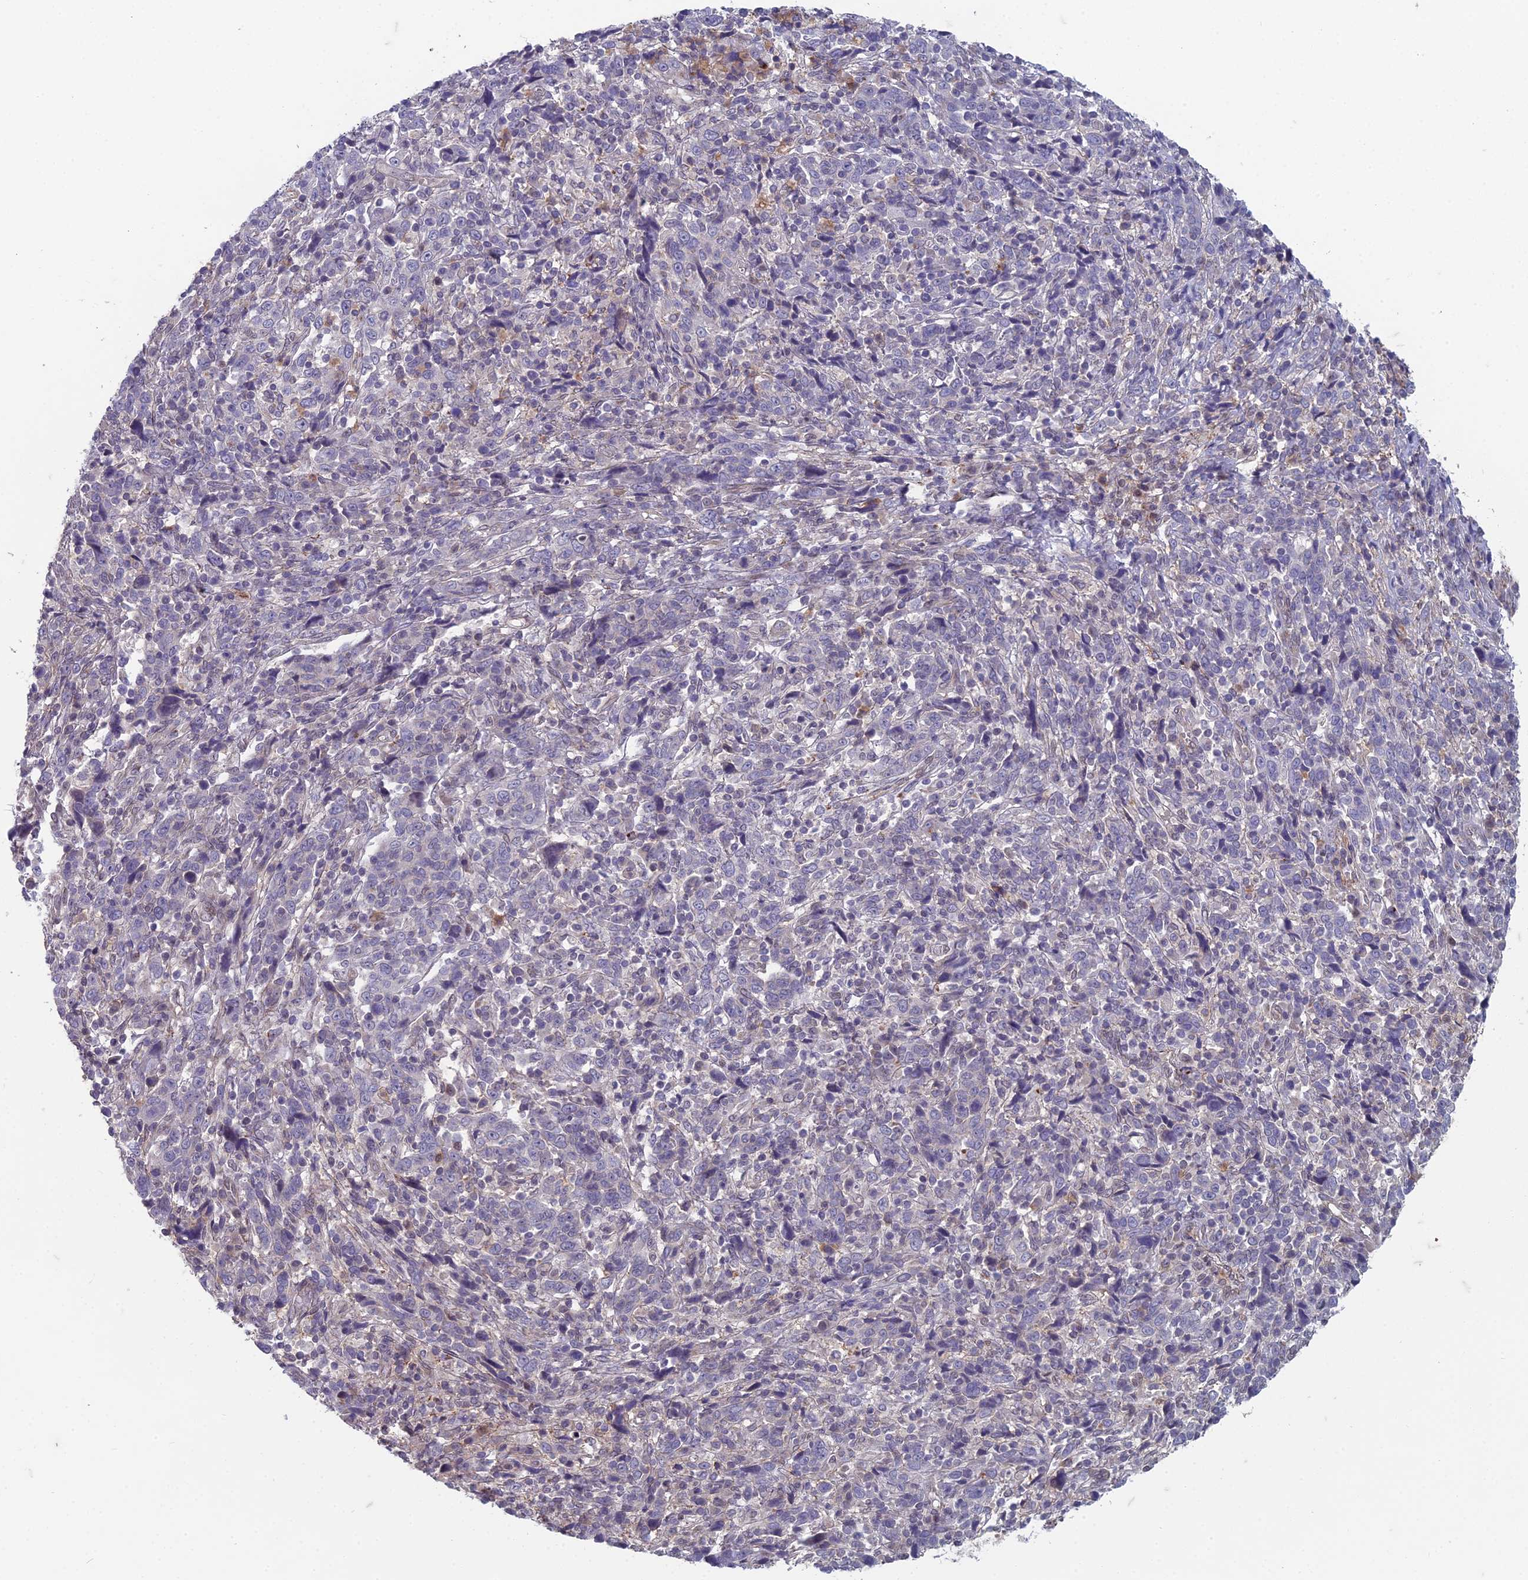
{"staining": {"intensity": "negative", "quantity": "none", "location": "none"}, "tissue": "cervical cancer", "cell_type": "Tumor cells", "image_type": "cancer", "snomed": [{"axis": "morphology", "description": "Squamous cell carcinoma, NOS"}, {"axis": "topography", "description": "Cervix"}], "caption": "Human cervical cancer (squamous cell carcinoma) stained for a protein using immunohistochemistry (IHC) displays no expression in tumor cells.", "gene": "ZNF626", "patient": {"sex": "female", "age": 46}}